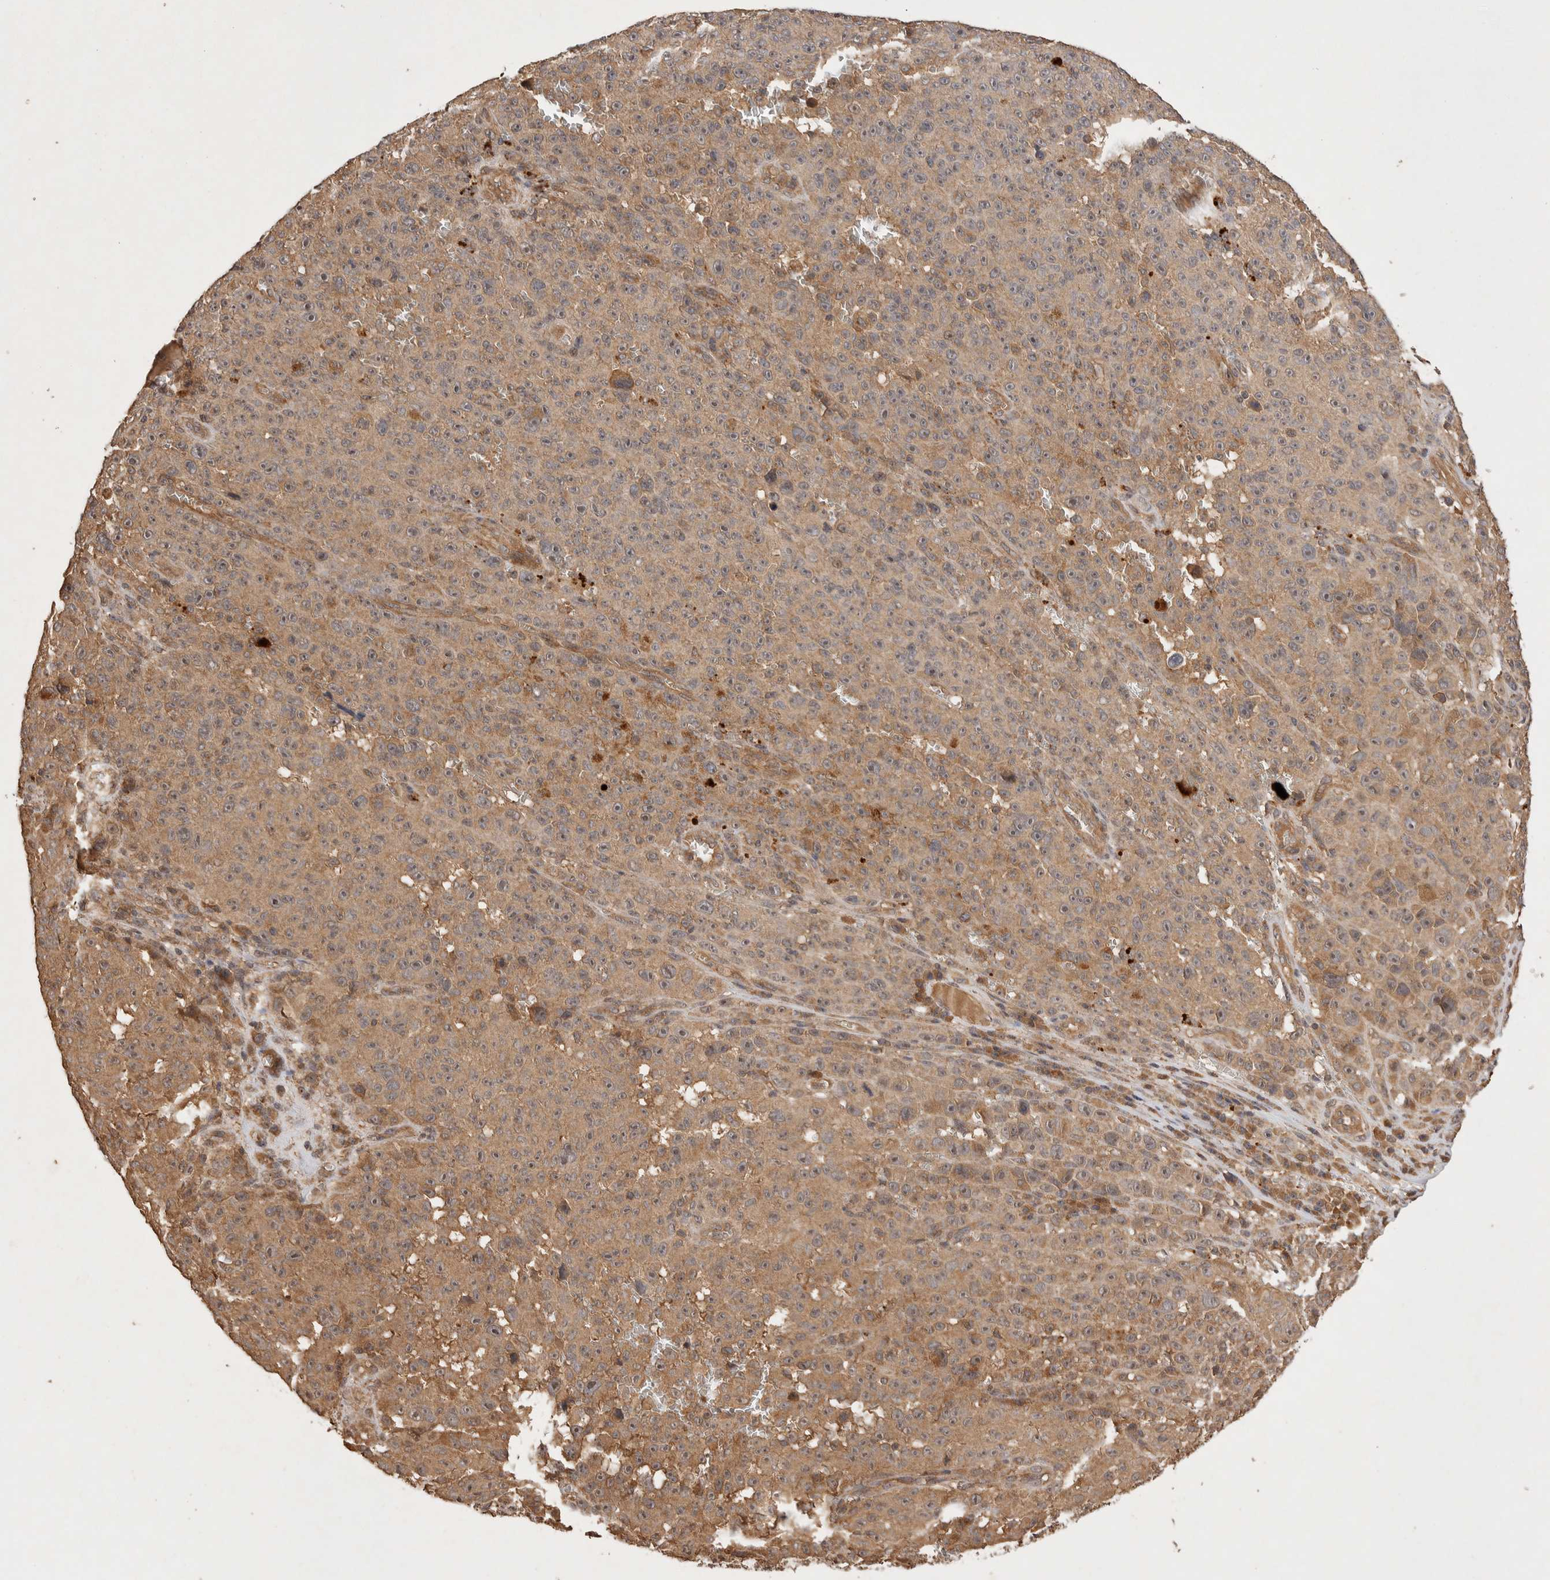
{"staining": {"intensity": "moderate", "quantity": ">75%", "location": "cytoplasmic/membranous"}, "tissue": "melanoma", "cell_type": "Tumor cells", "image_type": "cancer", "snomed": [{"axis": "morphology", "description": "Malignant melanoma, NOS"}, {"axis": "topography", "description": "Skin"}], "caption": "Protein analysis of malignant melanoma tissue displays moderate cytoplasmic/membranous staining in approximately >75% of tumor cells.", "gene": "NSMAF", "patient": {"sex": "female", "age": 82}}